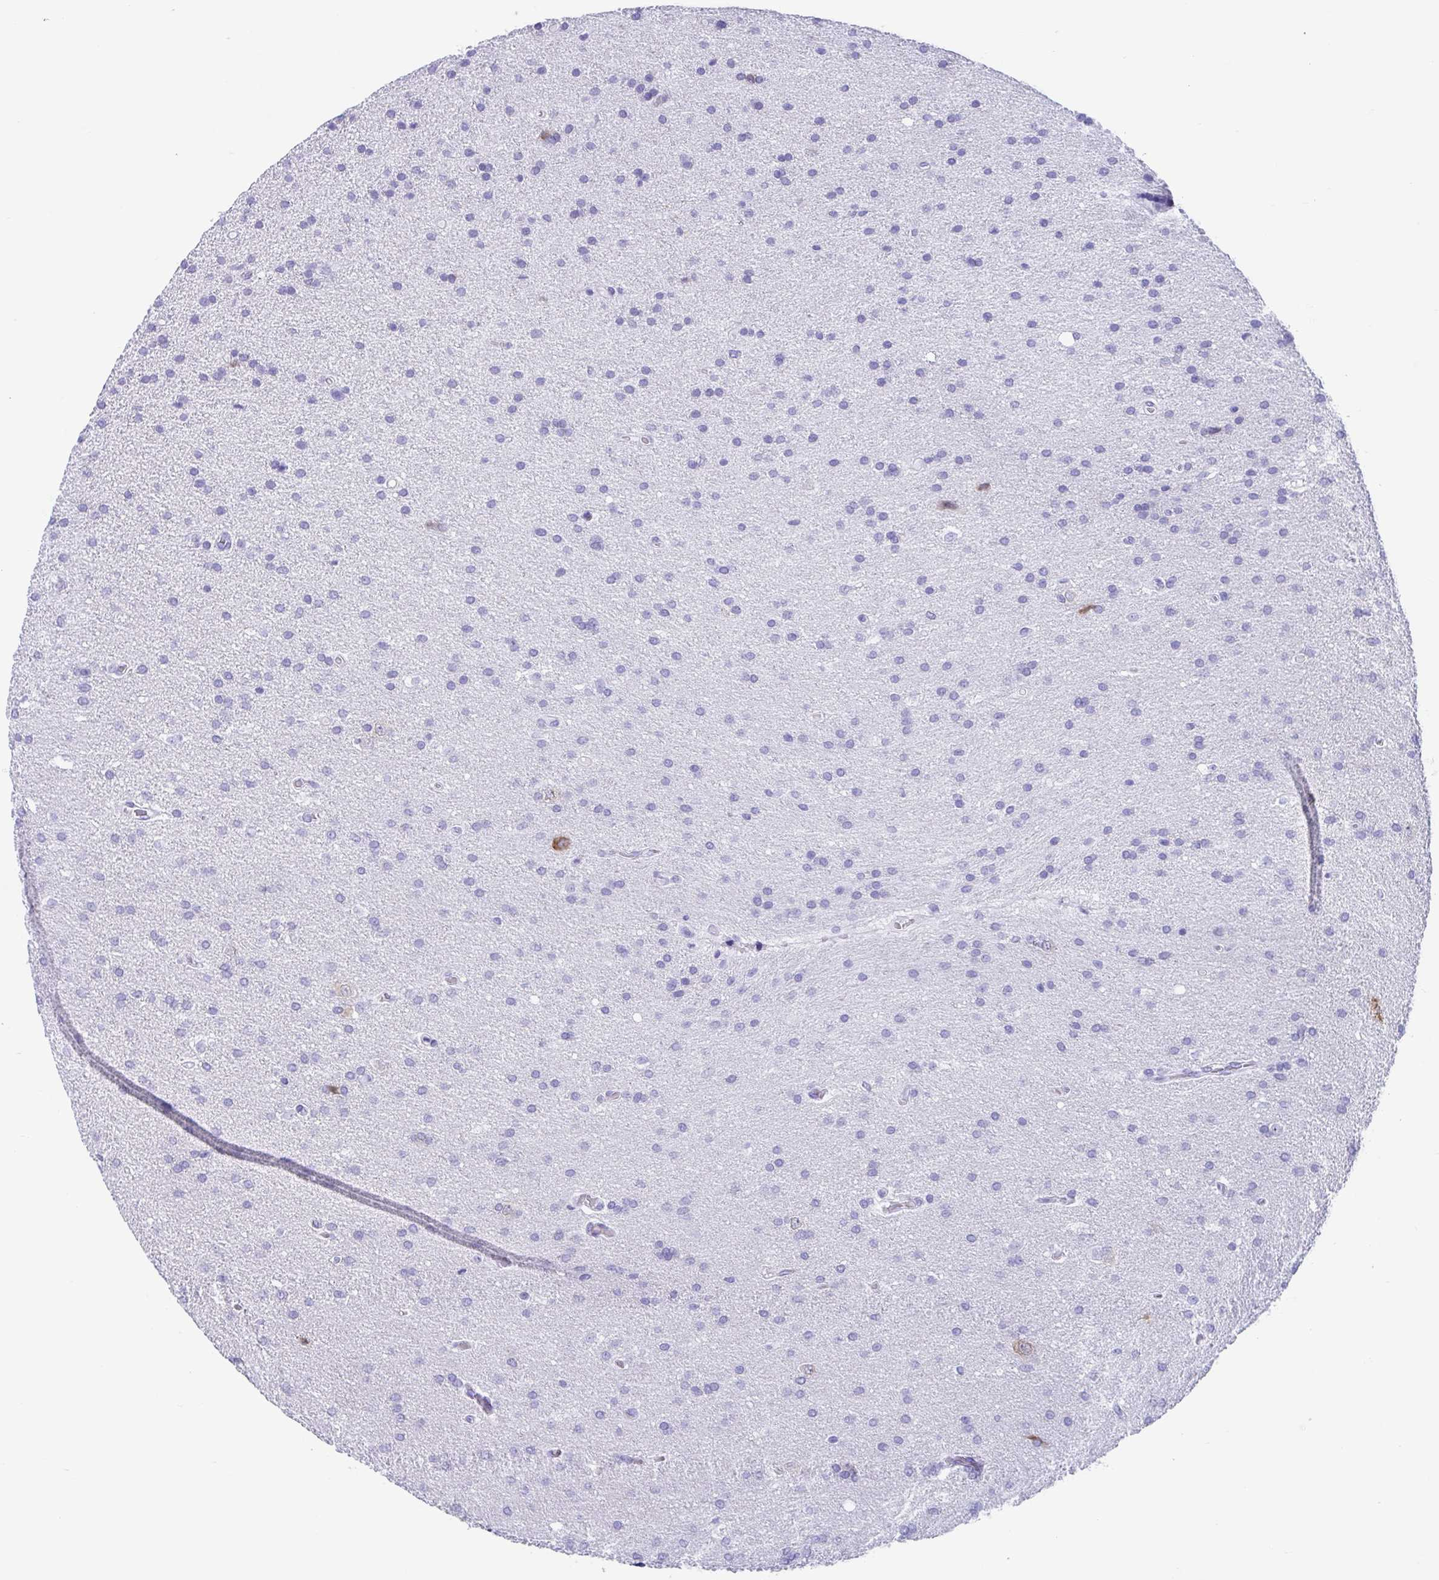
{"staining": {"intensity": "negative", "quantity": "none", "location": "none"}, "tissue": "glioma", "cell_type": "Tumor cells", "image_type": "cancer", "snomed": [{"axis": "morphology", "description": "Glioma, malignant, Low grade"}, {"axis": "topography", "description": "Brain"}], "caption": "Immunohistochemical staining of glioma reveals no significant positivity in tumor cells. (DAB immunohistochemistry with hematoxylin counter stain).", "gene": "TMEM35A", "patient": {"sex": "female", "age": 54}}